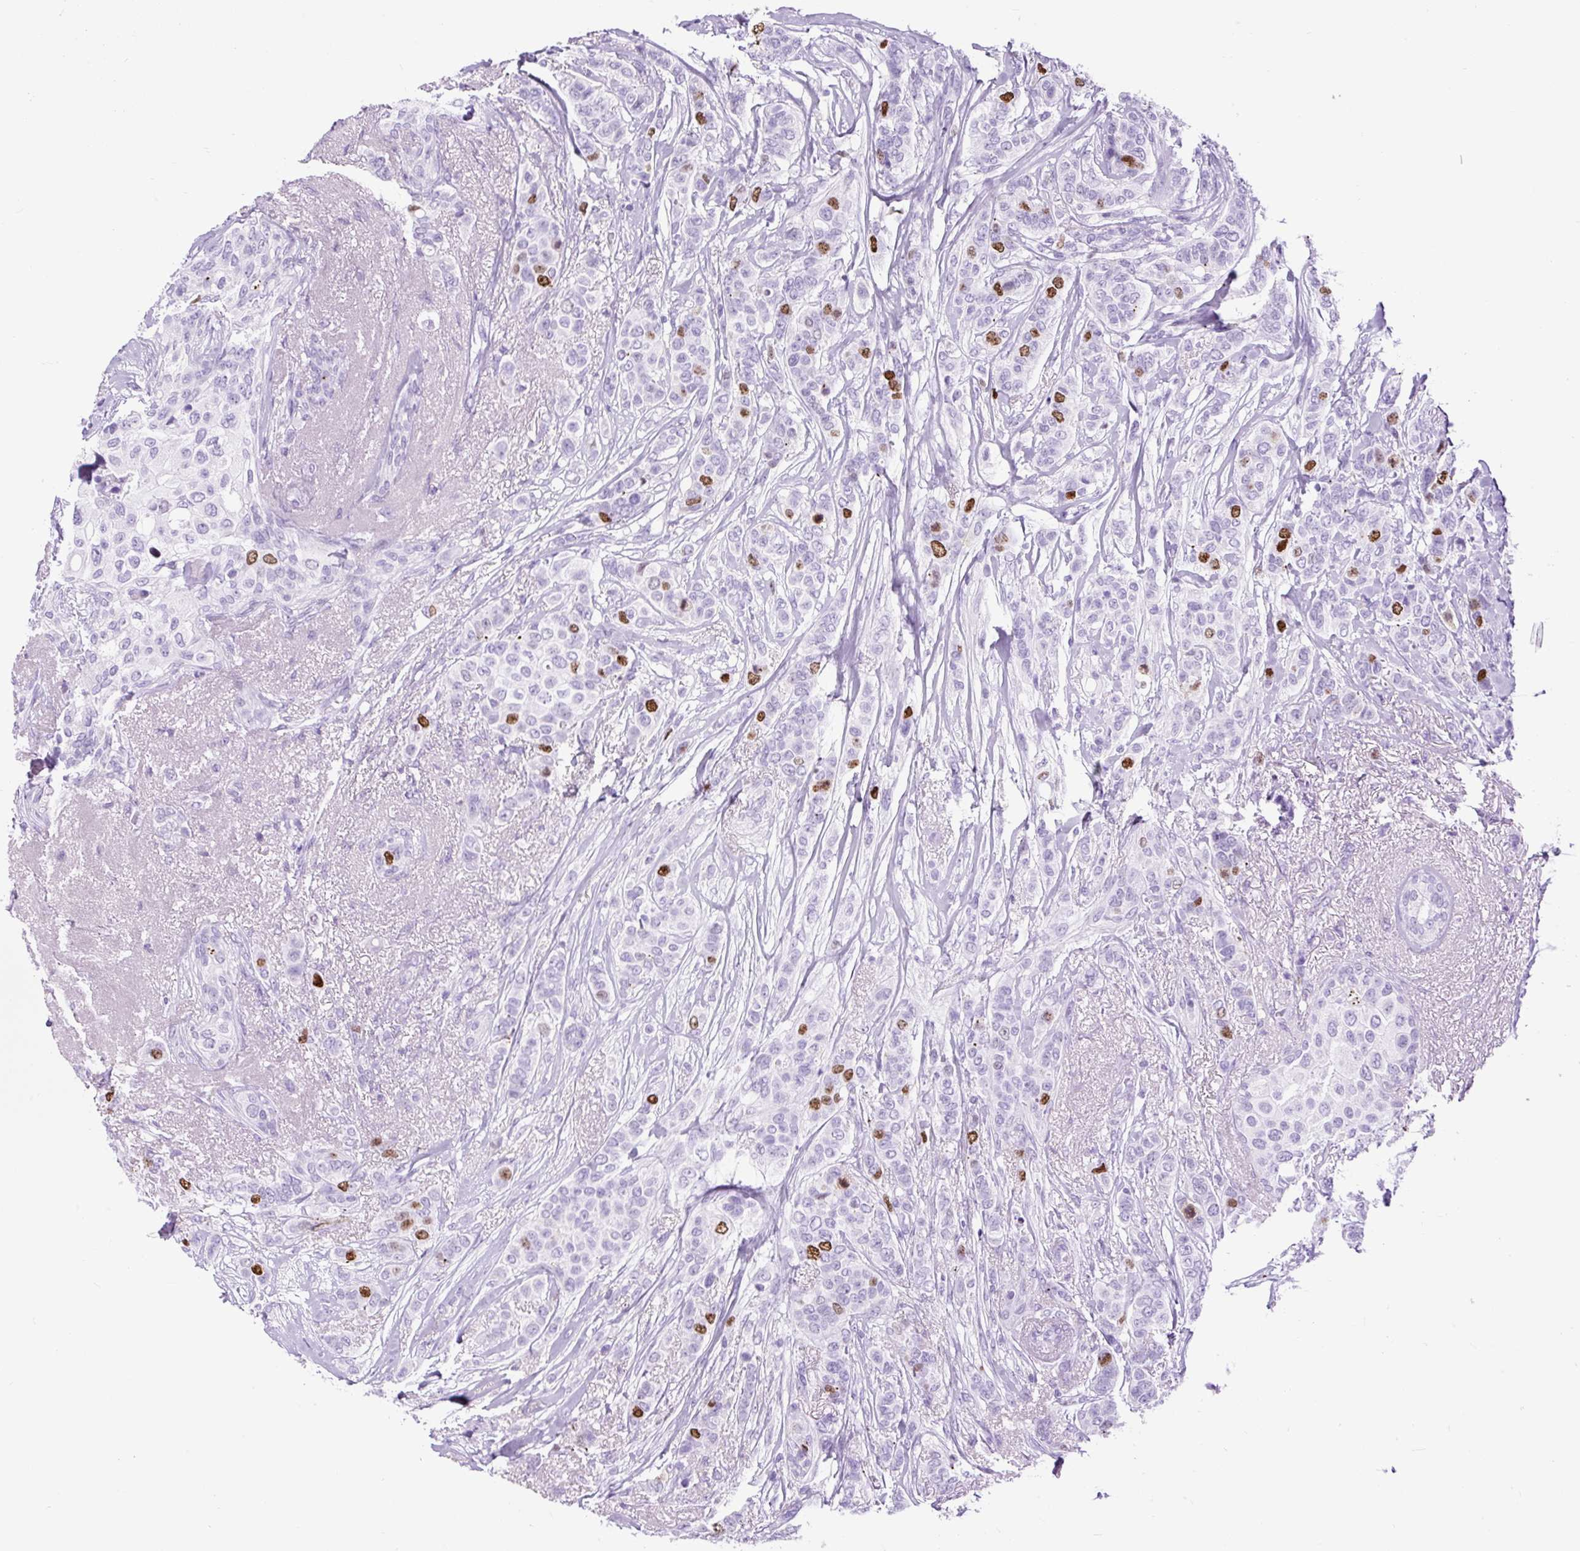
{"staining": {"intensity": "strong", "quantity": "<25%", "location": "nuclear"}, "tissue": "breast cancer", "cell_type": "Tumor cells", "image_type": "cancer", "snomed": [{"axis": "morphology", "description": "Lobular carcinoma"}, {"axis": "topography", "description": "Breast"}], "caption": "Immunohistochemistry photomicrograph of neoplastic tissue: breast lobular carcinoma stained using immunohistochemistry (IHC) reveals medium levels of strong protein expression localized specifically in the nuclear of tumor cells, appearing as a nuclear brown color.", "gene": "RACGAP1", "patient": {"sex": "female", "age": 51}}